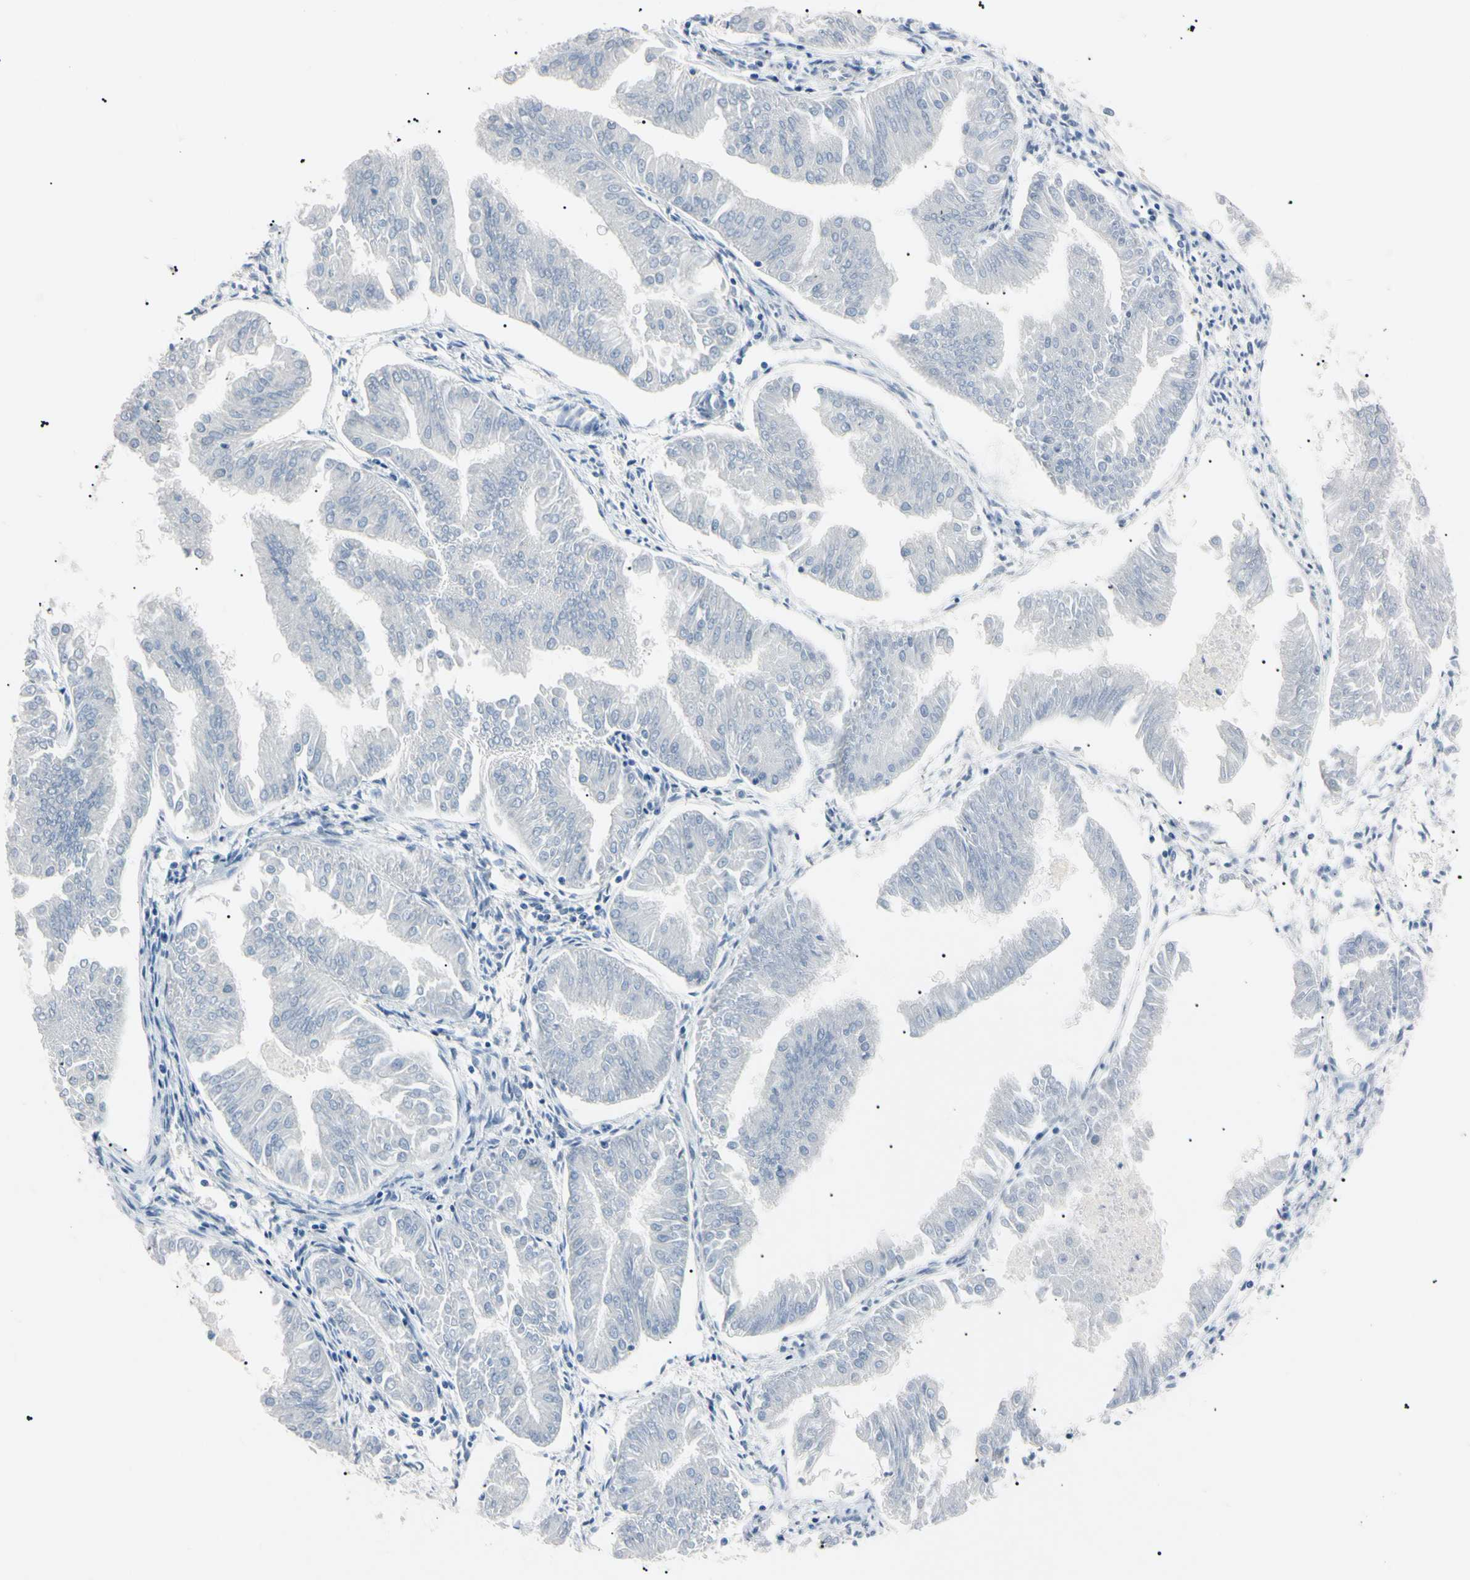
{"staining": {"intensity": "negative", "quantity": "none", "location": "none"}, "tissue": "endometrial cancer", "cell_type": "Tumor cells", "image_type": "cancer", "snomed": [{"axis": "morphology", "description": "Adenocarcinoma, NOS"}, {"axis": "topography", "description": "Endometrium"}], "caption": "Immunohistochemistry (IHC) histopathology image of neoplastic tissue: human adenocarcinoma (endometrial) stained with DAB (3,3'-diaminobenzidine) exhibits no significant protein staining in tumor cells. The staining is performed using DAB brown chromogen with nuclei counter-stained in using hematoxylin.", "gene": "CGB3", "patient": {"sex": "female", "age": 53}}